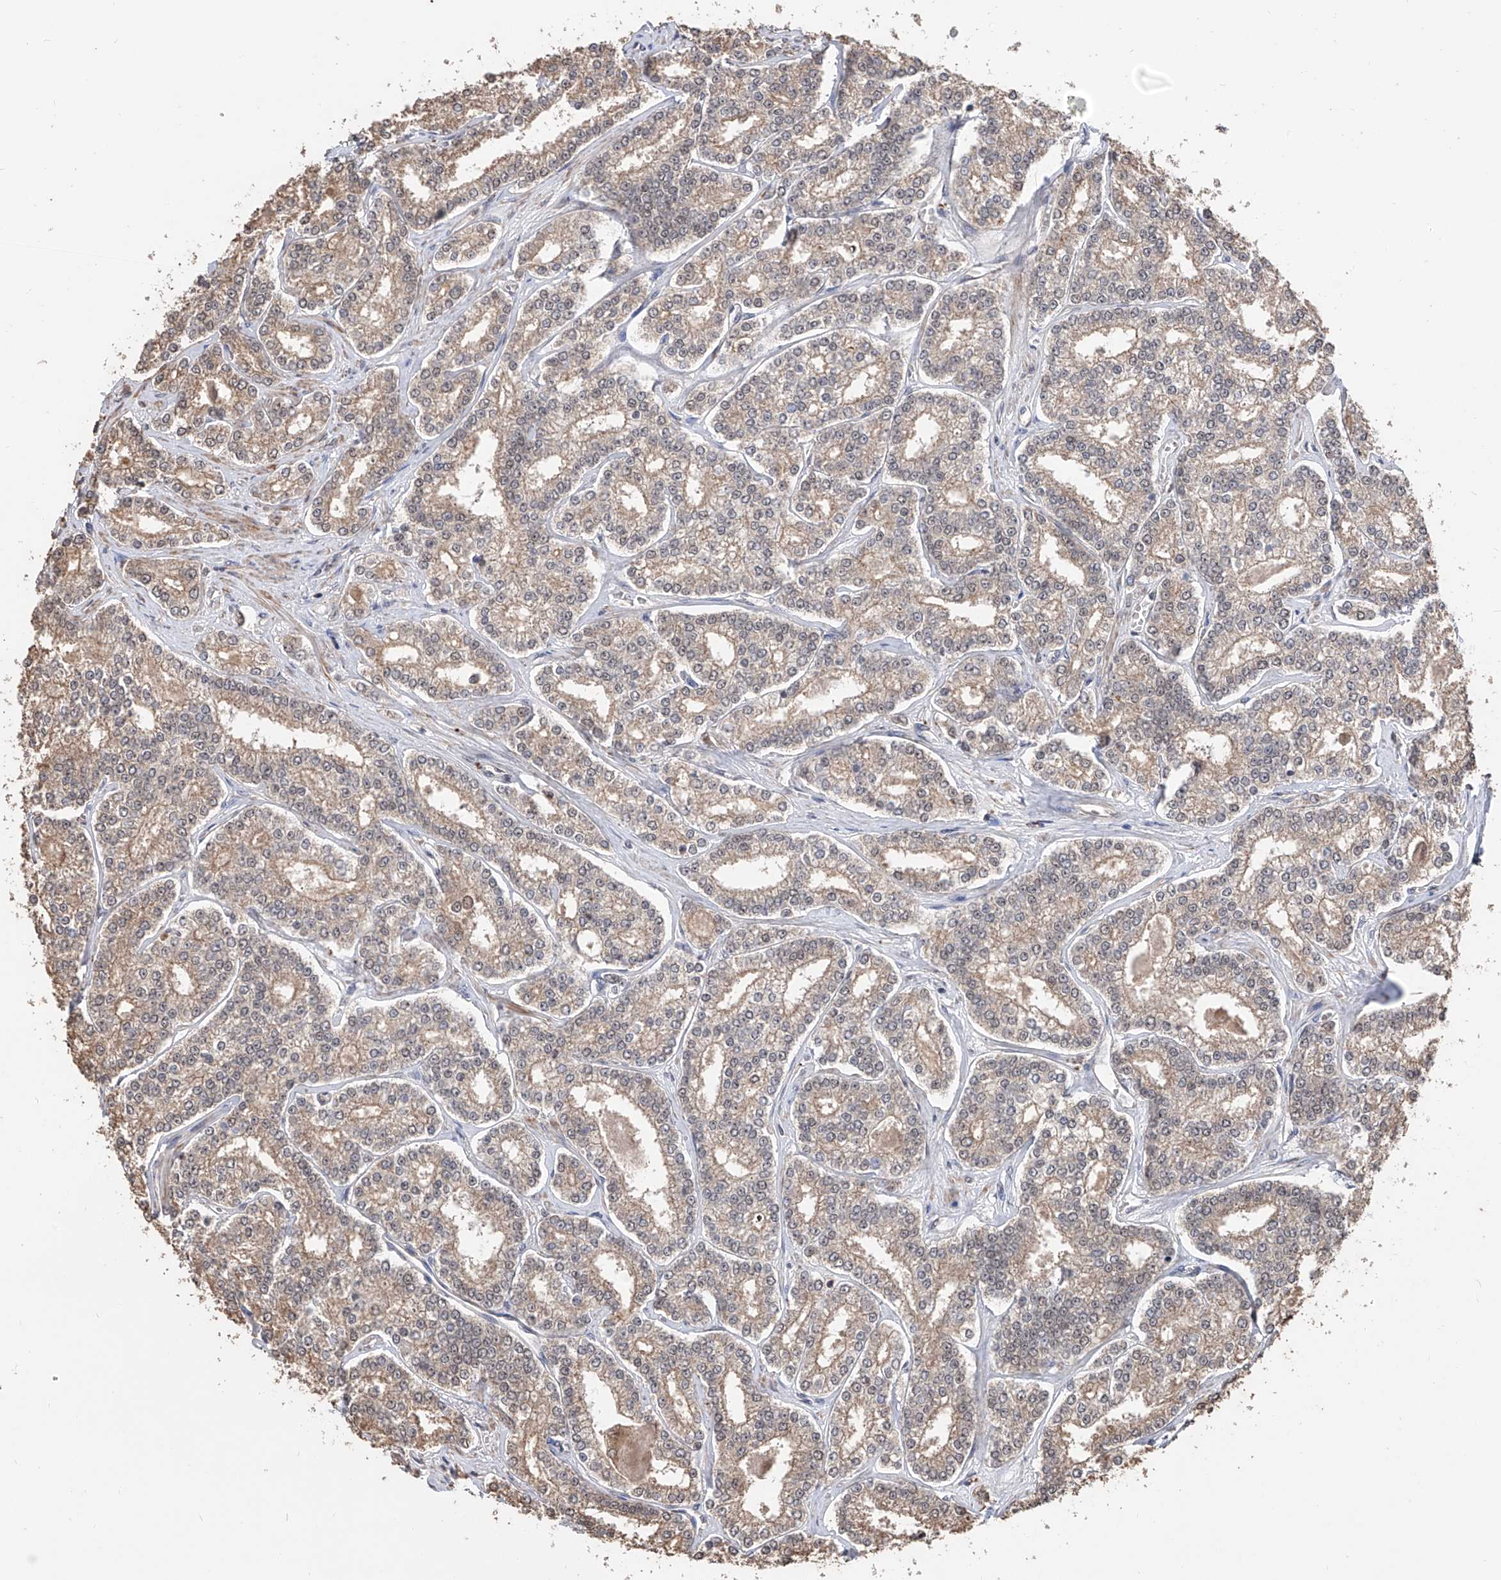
{"staining": {"intensity": "weak", "quantity": ">75%", "location": "cytoplasmic/membranous"}, "tissue": "prostate cancer", "cell_type": "Tumor cells", "image_type": "cancer", "snomed": [{"axis": "morphology", "description": "Normal tissue, NOS"}, {"axis": "morphology", "description": "Adenocarcinoma, High grade"}, {"axis": "topography", "description": "Prostate"}], "caption": "Prostate cancer stained with a brown dye demonstrates weak cytoplasmic/membranous positive expression in approximately >75% of tumor cells.", "gene": "FAM135A", "patient": {"sex": "male", "age": 83}}